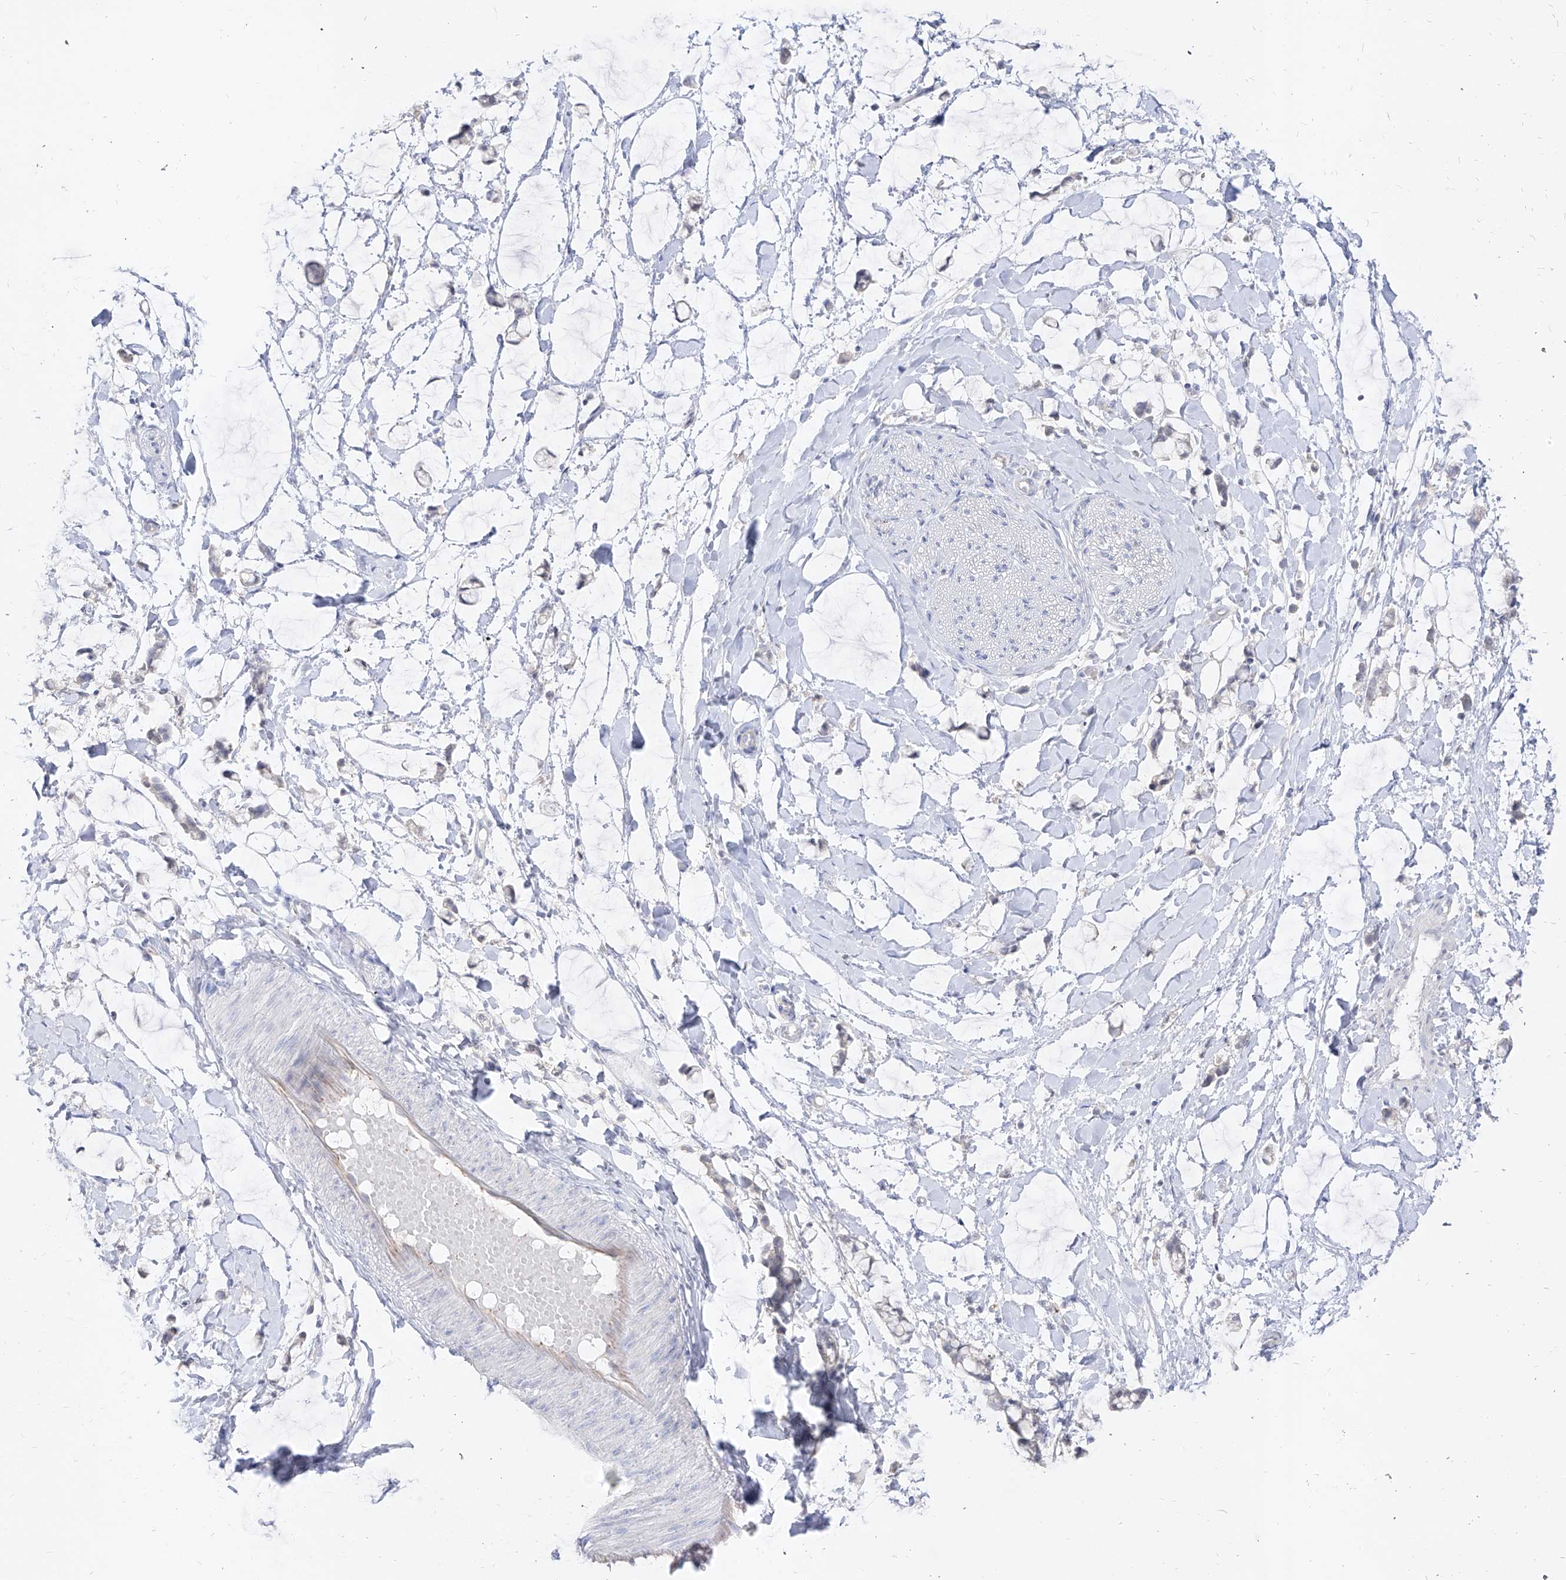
{"staining": {"intensity": "negative", "quantity": "none", "location": "none"}, "tissue": "adipose tissue", "cell_type": "Adipocytes", "image_type": "normal", "snomed": [{"axis": "morphology", "description": "Normal tissue, NOS"}, {"axis": "morphology", "description": "Adenocarcinoma, NOS"}, {"axis": "topography", "description": "Colon"}, {"axis": "topography", "description": "Peripheral nerve tissue"}], "caption": "The immunohistochemistry (IHC) histopathology image has no significant positivity in adipocytes of adipose tissue.", "gene": "RBFOX3", "patient": {"sex": "male", "age": 14}}